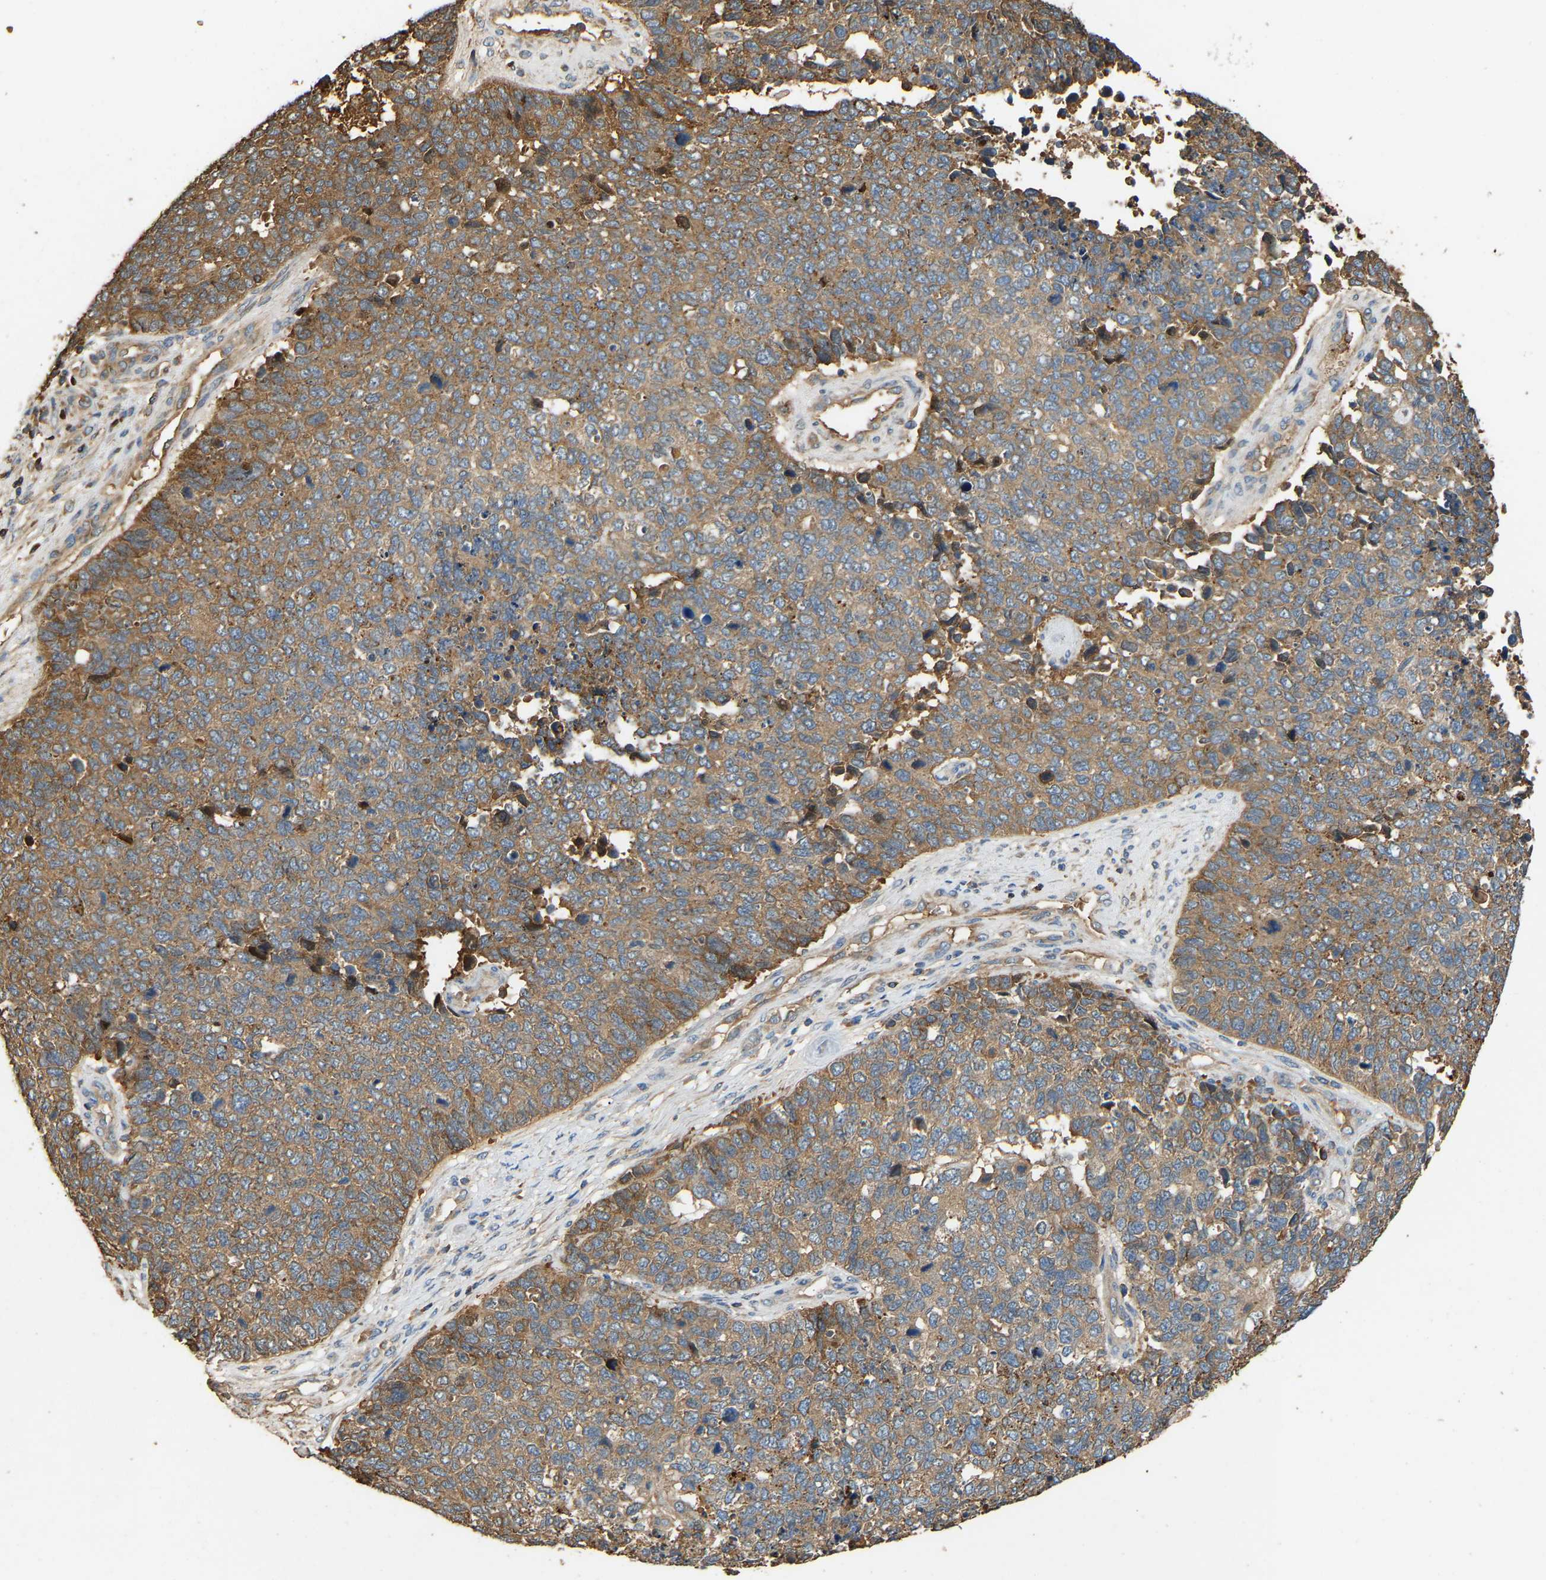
{"staining": {"intensity": "moderate", "quantity": ">75%", "location": "cytoplasmic/membranous"}, "tissue": "cervical cancer", "cell_type": "Tumor cells", "image_type": "cancer", "snomed": [{"axis": "morphology", "description": "Squamous cell carcinoma, NOS"}, {"axis": "topography", "description": "Cervix"}], "caption": "The micrograph shows immunohistochemical staining of squamous cell carcinoma (cervical). There is moderate cytoplasmic/membranous positivity is seen in about >75% of tumor cells.", "gene": "TMEM268", "patient": {"sex": "female", "age": 63}}